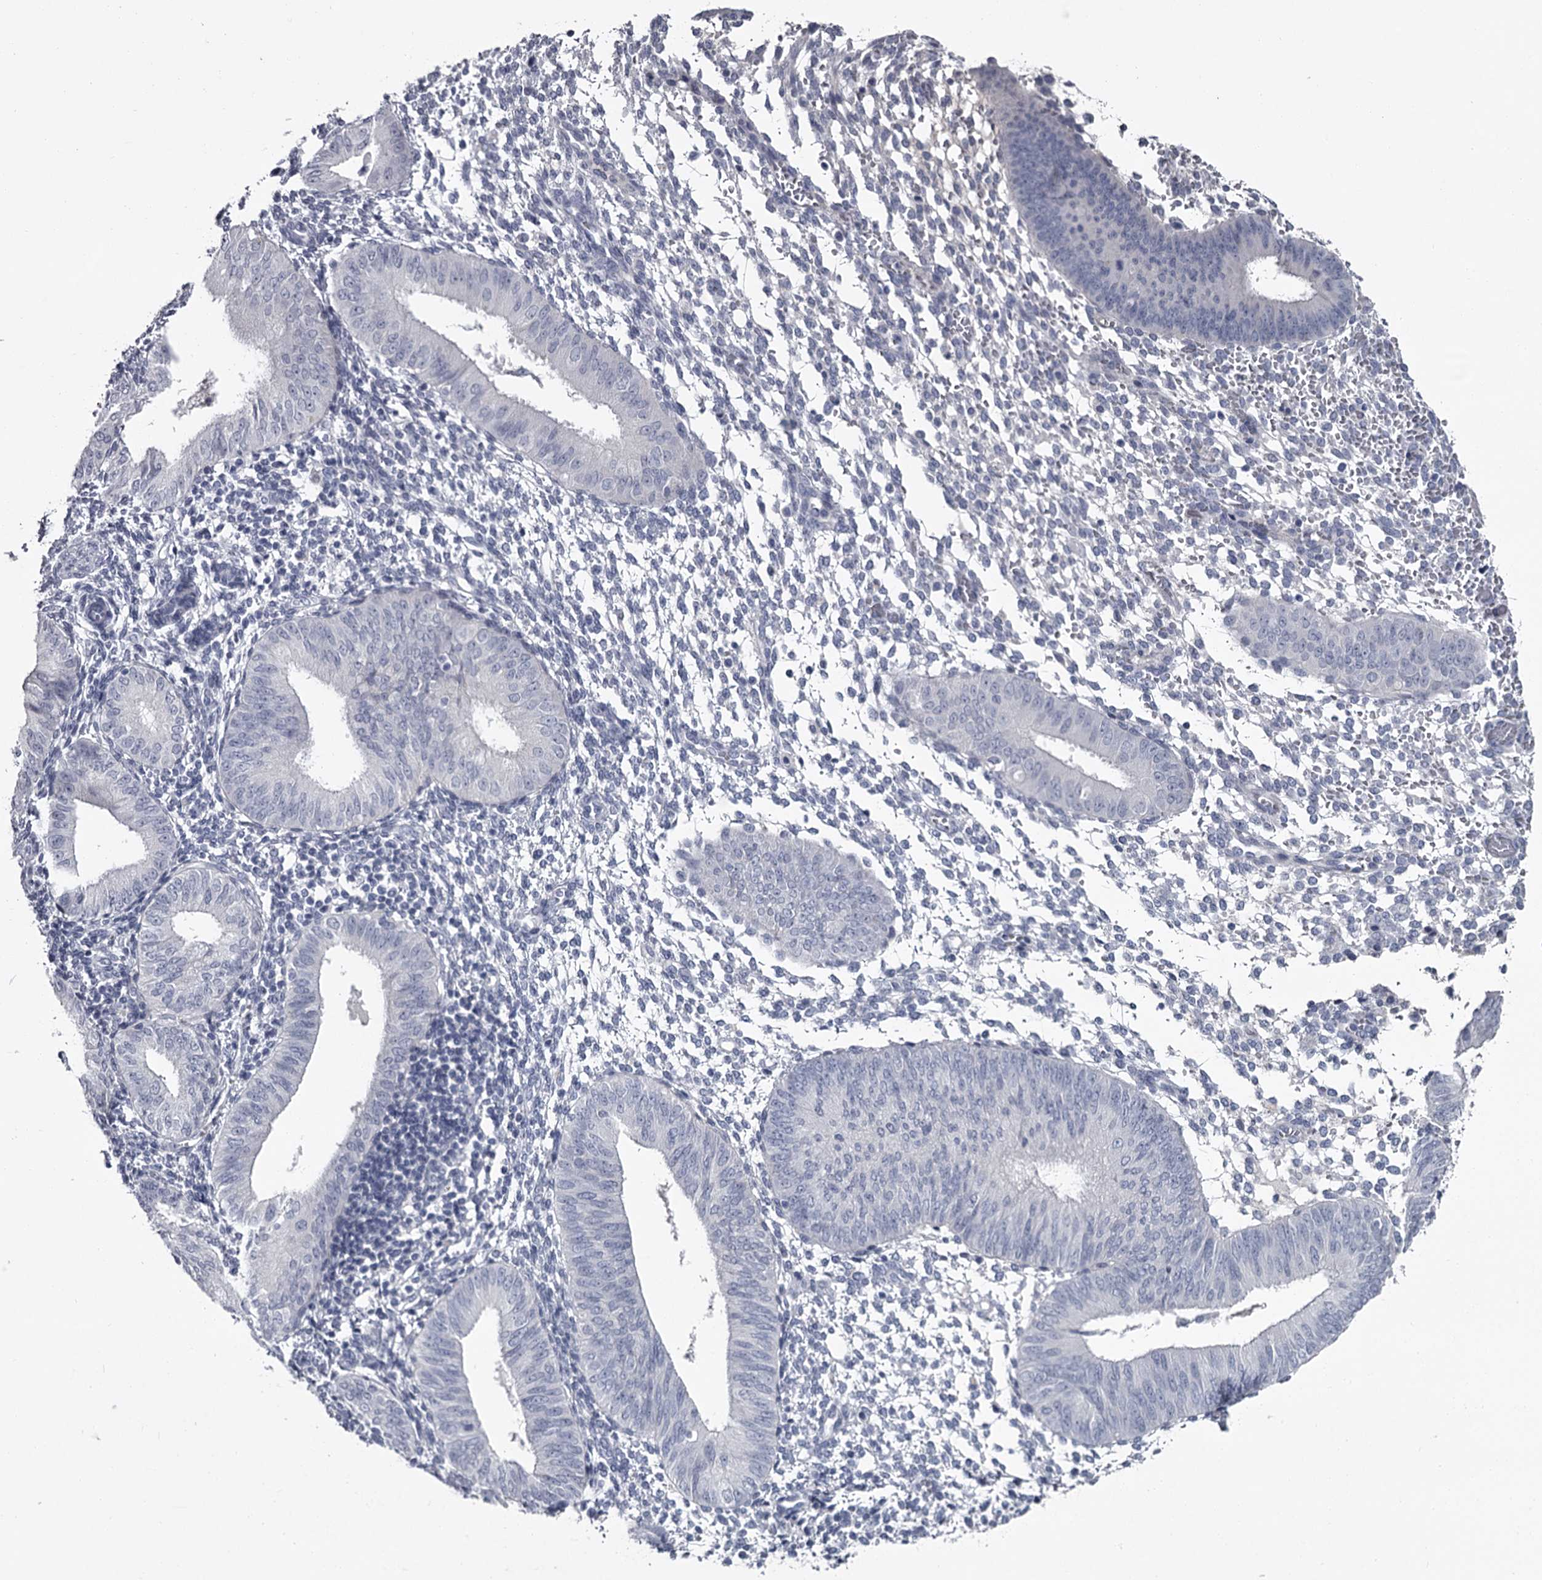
{"staining": {"intensity": "negative", "quantity": "none", "location": "none"}, "tissue": "endometrium", "cell_type": "Cells in endometrial stroma", "image_type": "normal", "snomed": [{"axis": "morphology", "description": "Normal tissue, NOS"}, {"axis": "topography", "description": "Uterus"}, {"axis": "topography", "description": "Endometrium"}], "caption": "Immunohistochemical staining of normal human endometrium shows no significant staining in cells in endometrial stroma. (Immunohistochemistry, brightfield microscopy, high magnification).", "gene": "DAO", "patient": {"sex": "female", "age": 48}}